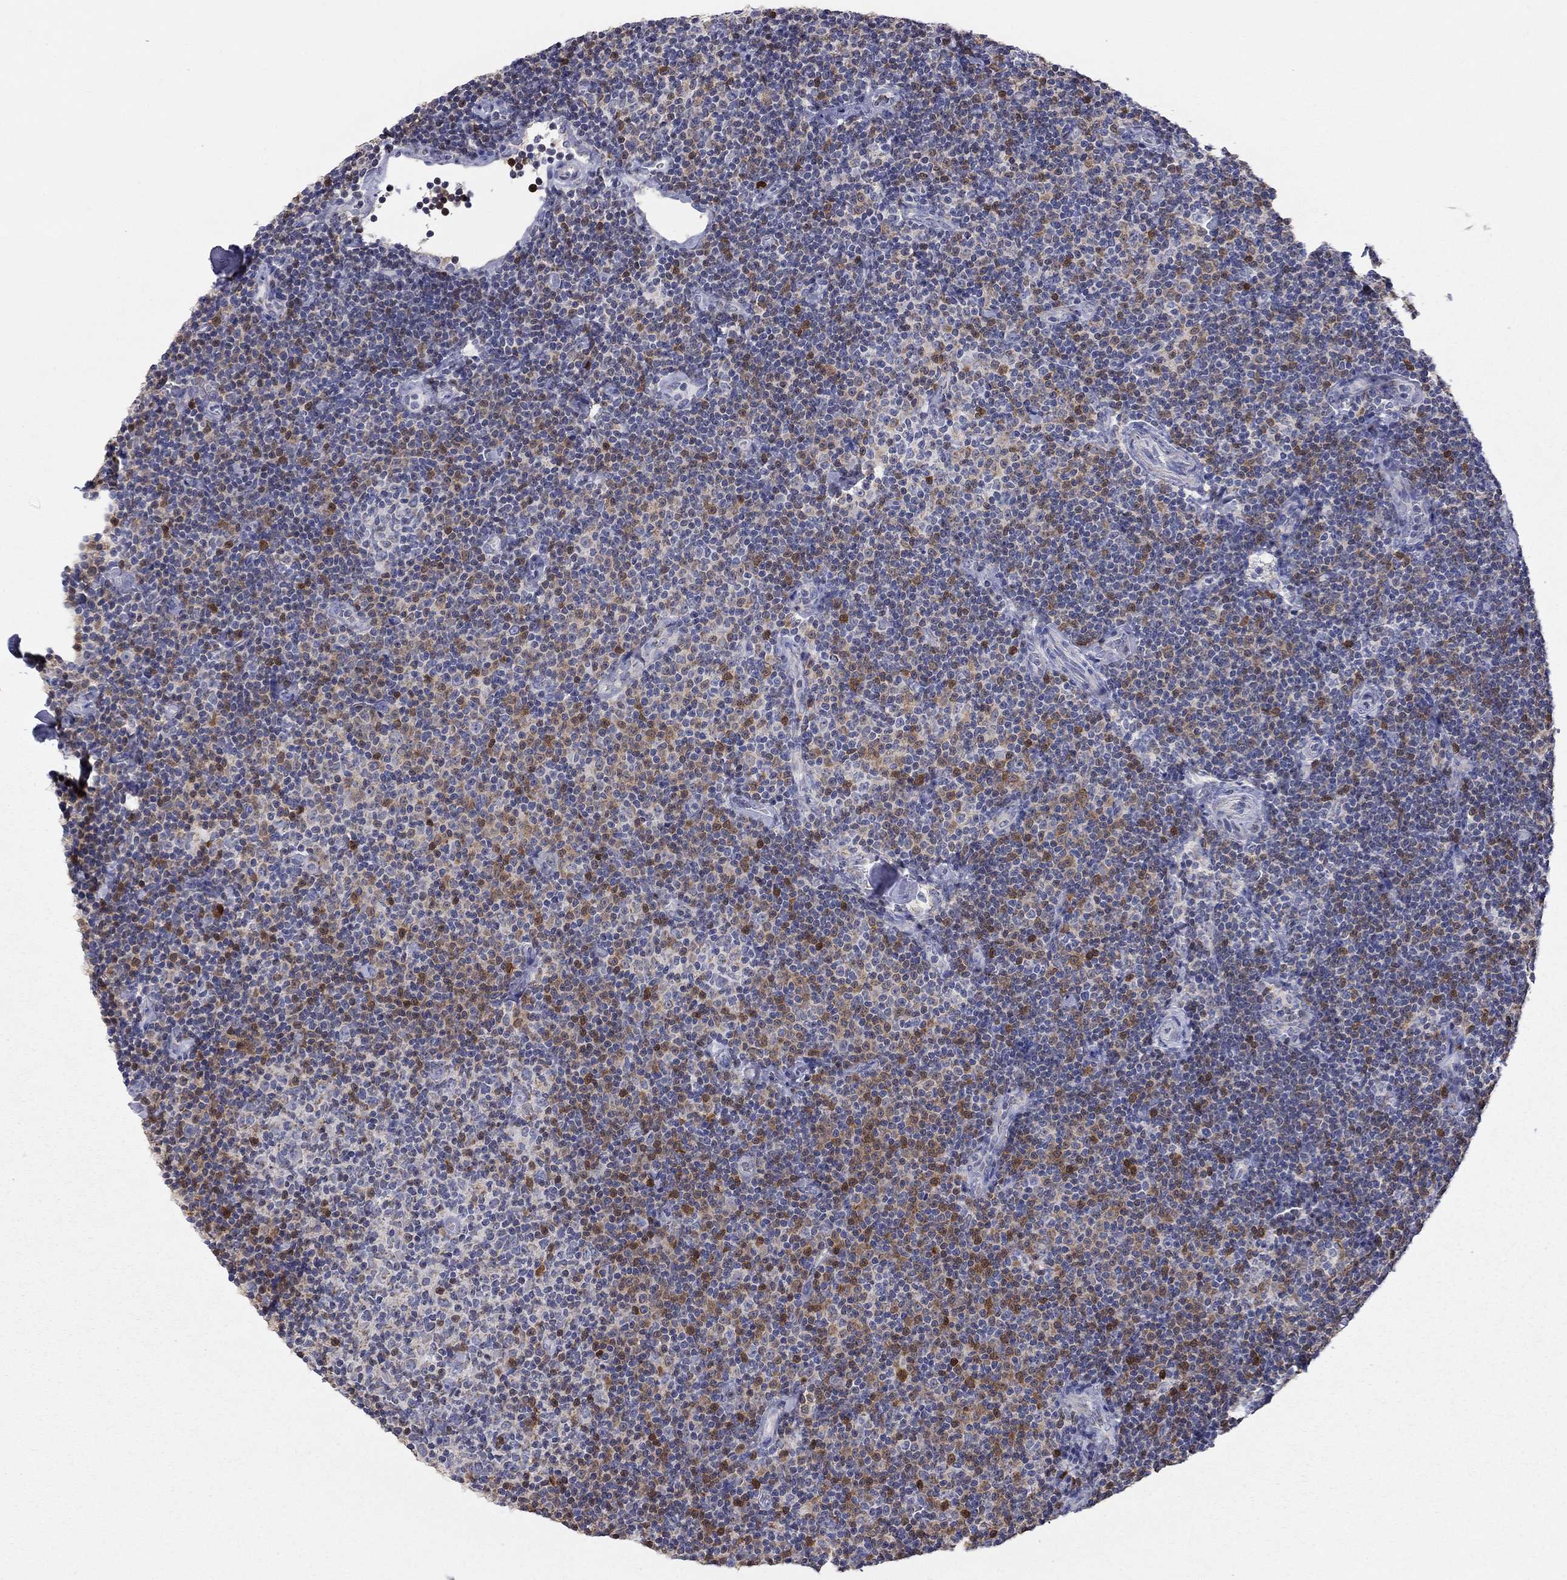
{"staining": {"intensity": "strong", "quantity": "<25%", "location": "cytoplasmic/membranous"}, "tissue": "lymphoma", "cell_type": "Tumor cells", "image_type": "cancer", "snomed": [{"axis": "morphology", "description": "Malignant lymphoma, non-Hodgkin's type, Low grade"}, {"axis": "topography", "description": "Lymph node"}], "caption": "Protein staining exhibits strong cytoplasmic/membranous expression in about <25% of tumor cells in lymphoma. The staining was performed using DAB (3,3'-diaminobenzidine), with brown indicating positive protein expression. Nuclei are stained blue with hematoxylin.", "gene": "CFAP161", "patient": {"sex": "male", "age": 81}}